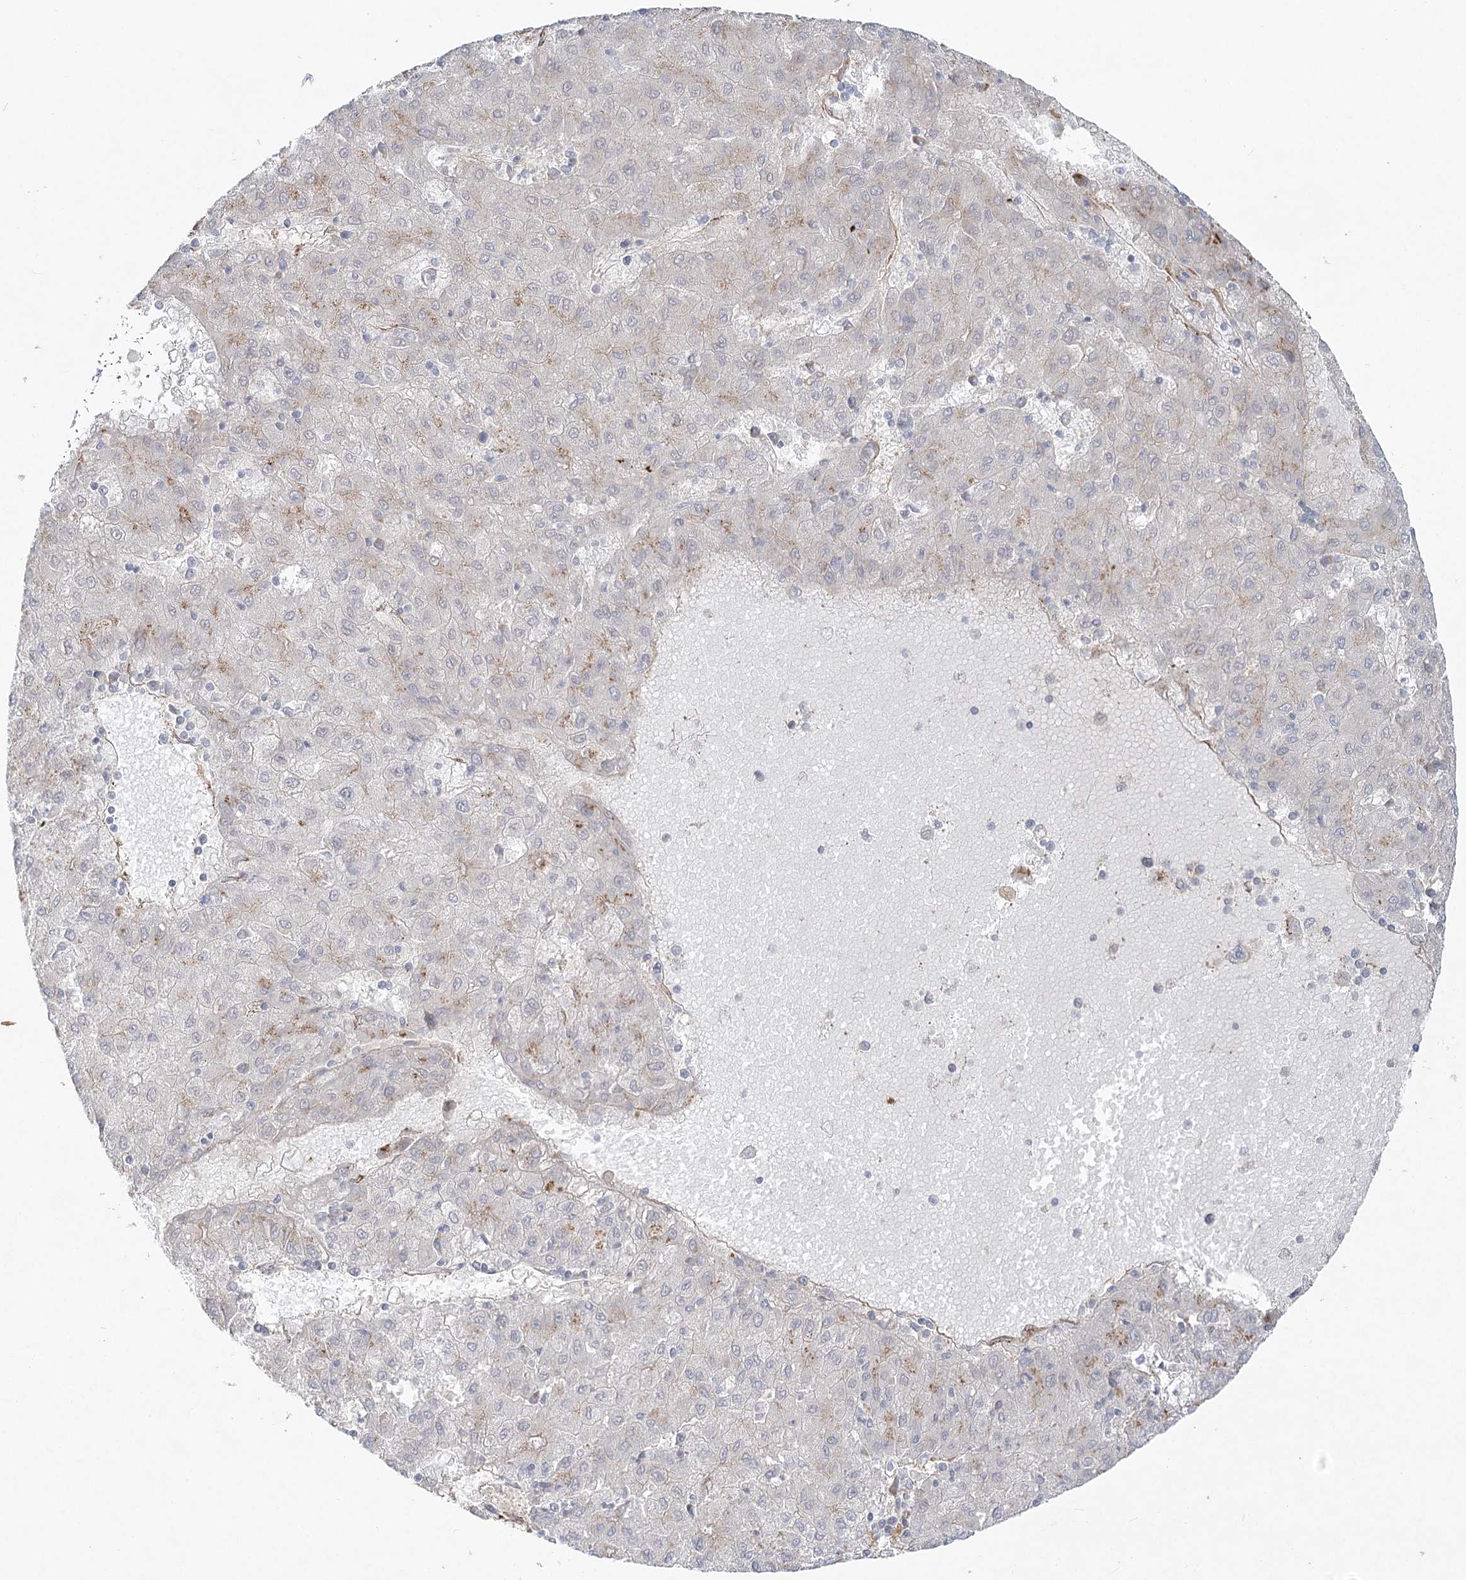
{"staining": {"intensity": "weak", "quantity": "<25%", "location": "cytoplasmic/membranous"}, "tissue": "liver cancer", "cell_type": "Tumor cells", "image_type": "cancer", "snomed": [{"axis": "morphology", "description": "Carcinoma, Hepatocellular, NOS"}, {"axis": "topography", "description": "Liver"}], "caption": "Human liver cancer stained for a protein using IHC demonstrates no staining in tumor cells.", "gene": "KBTBD4", "patient": {"sex": "male", "age": 72}}